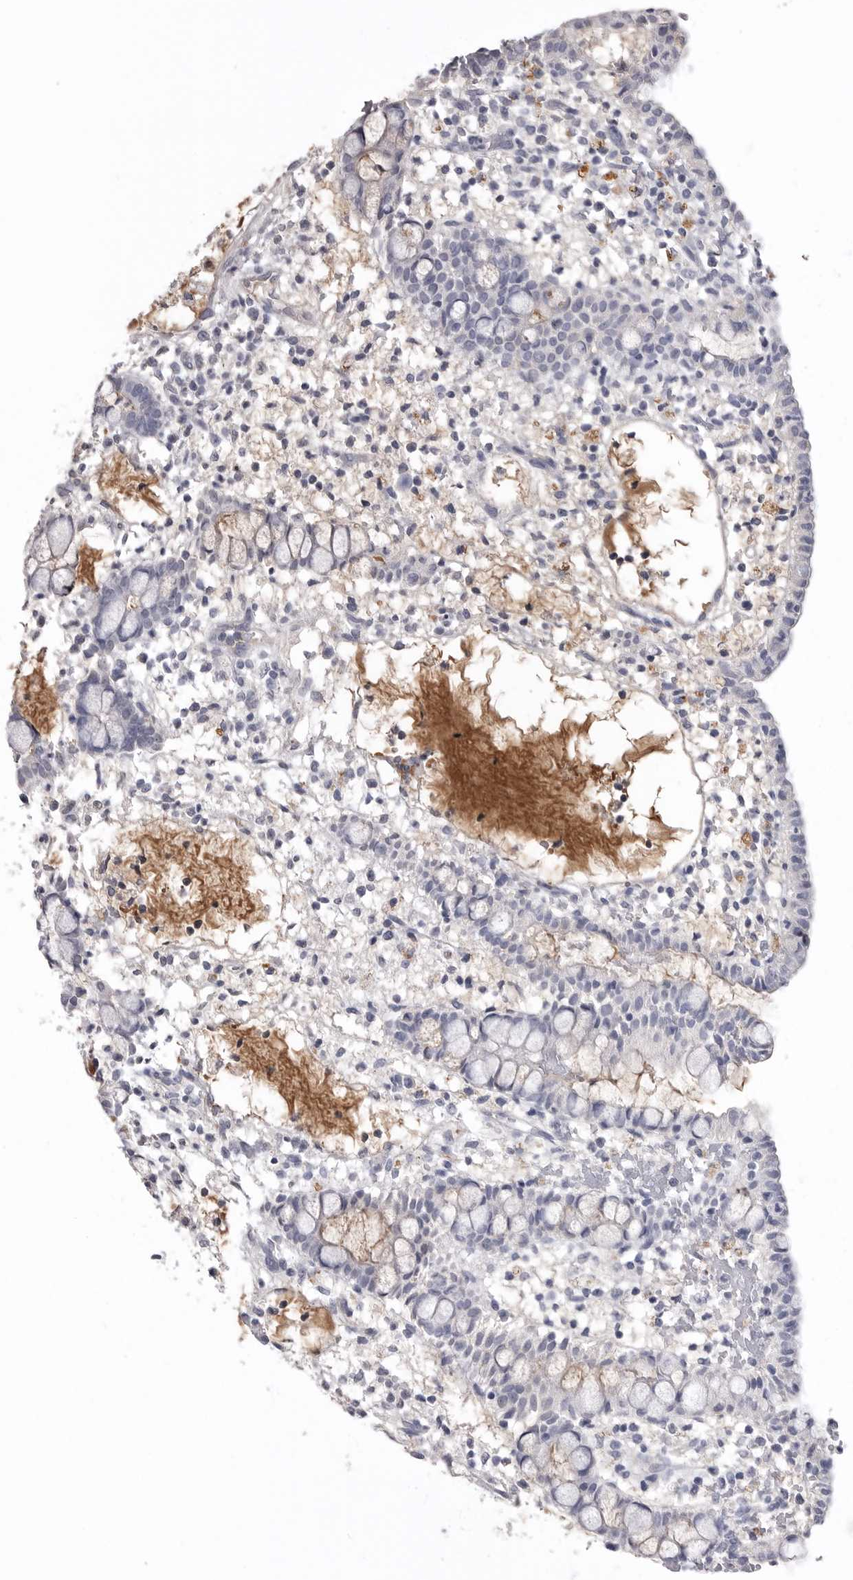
{"staining": {"intensity": "negative", "quantity": "none", "location": "none"}, "tissue": "small intestine", "cell_type": "Glandular cells", "image_type": "normal", "snomed": [{"axis": "morphology", "description": "Normal tissue, NOS"}, {"axis": "morphology", "description": "Developmental malformation"}, {"axis": "topography", "description": "Small intestine"}], "caption": "A micrograph of small intestine stained for a protein displays no brown staining in glandular cells. (DAB (3,3'-diaminobenzidine) immunohistochemistry (IHC), high magnification).", "gene": "AHSG", "patient": {"sex": "male"}}